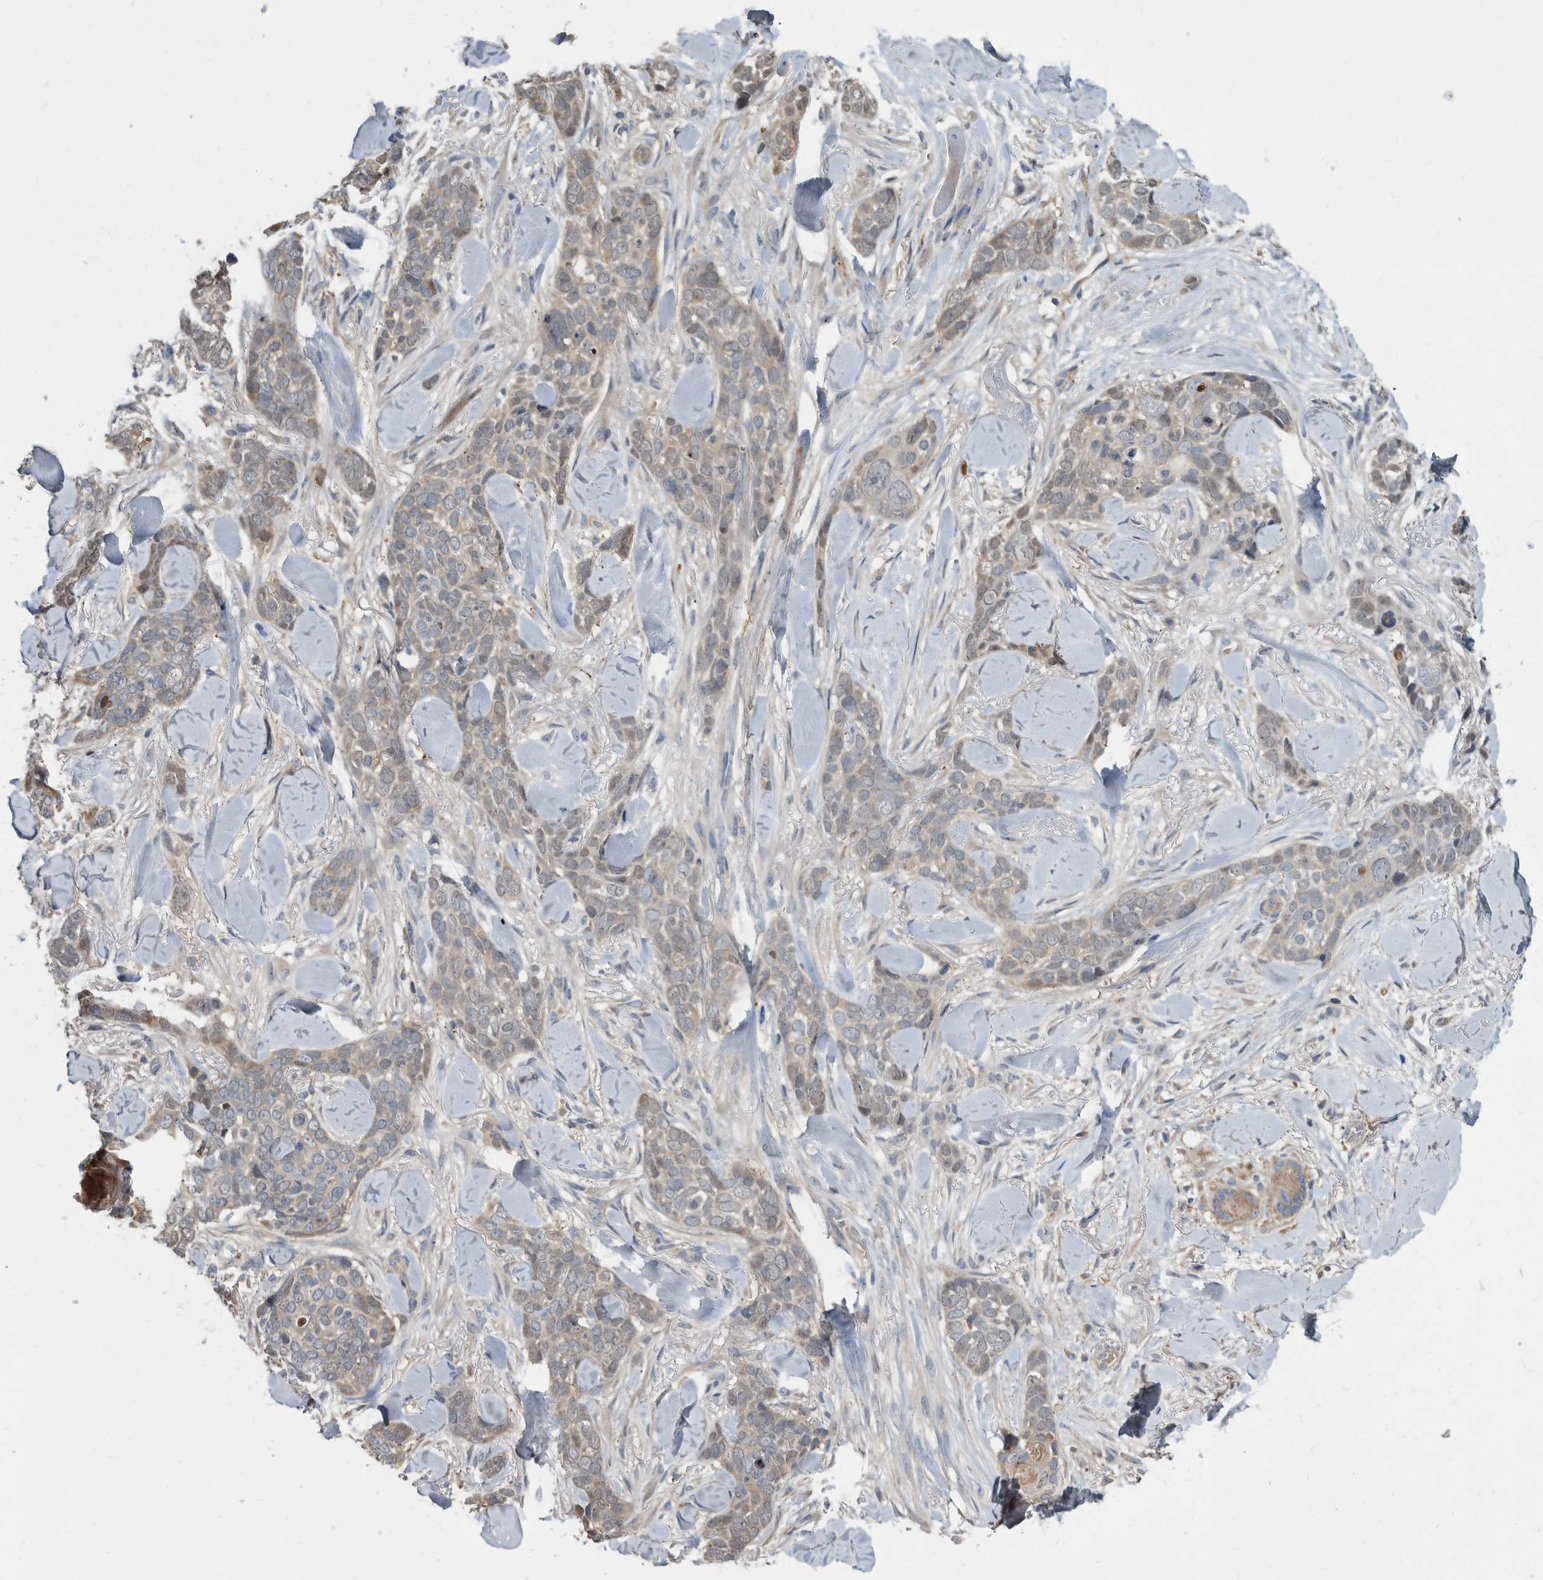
{"staining": {"intensity": "negative", "quantity": "none", "location": "none"}, "tissue": "skin cancer", "cell_type": "Tumor cells", "image_type": "cancer", "snomed": [{"axis": "morphology", "description": "Basal cell carcinoma"}, {"axis": "topography", "description": "Skin"}], "caption": "Tumor cells show no significant positivity in skin cancer (basal cell carcinoma).", "gene": "APEH", "patient": {"sex": "female", "age": 82}}